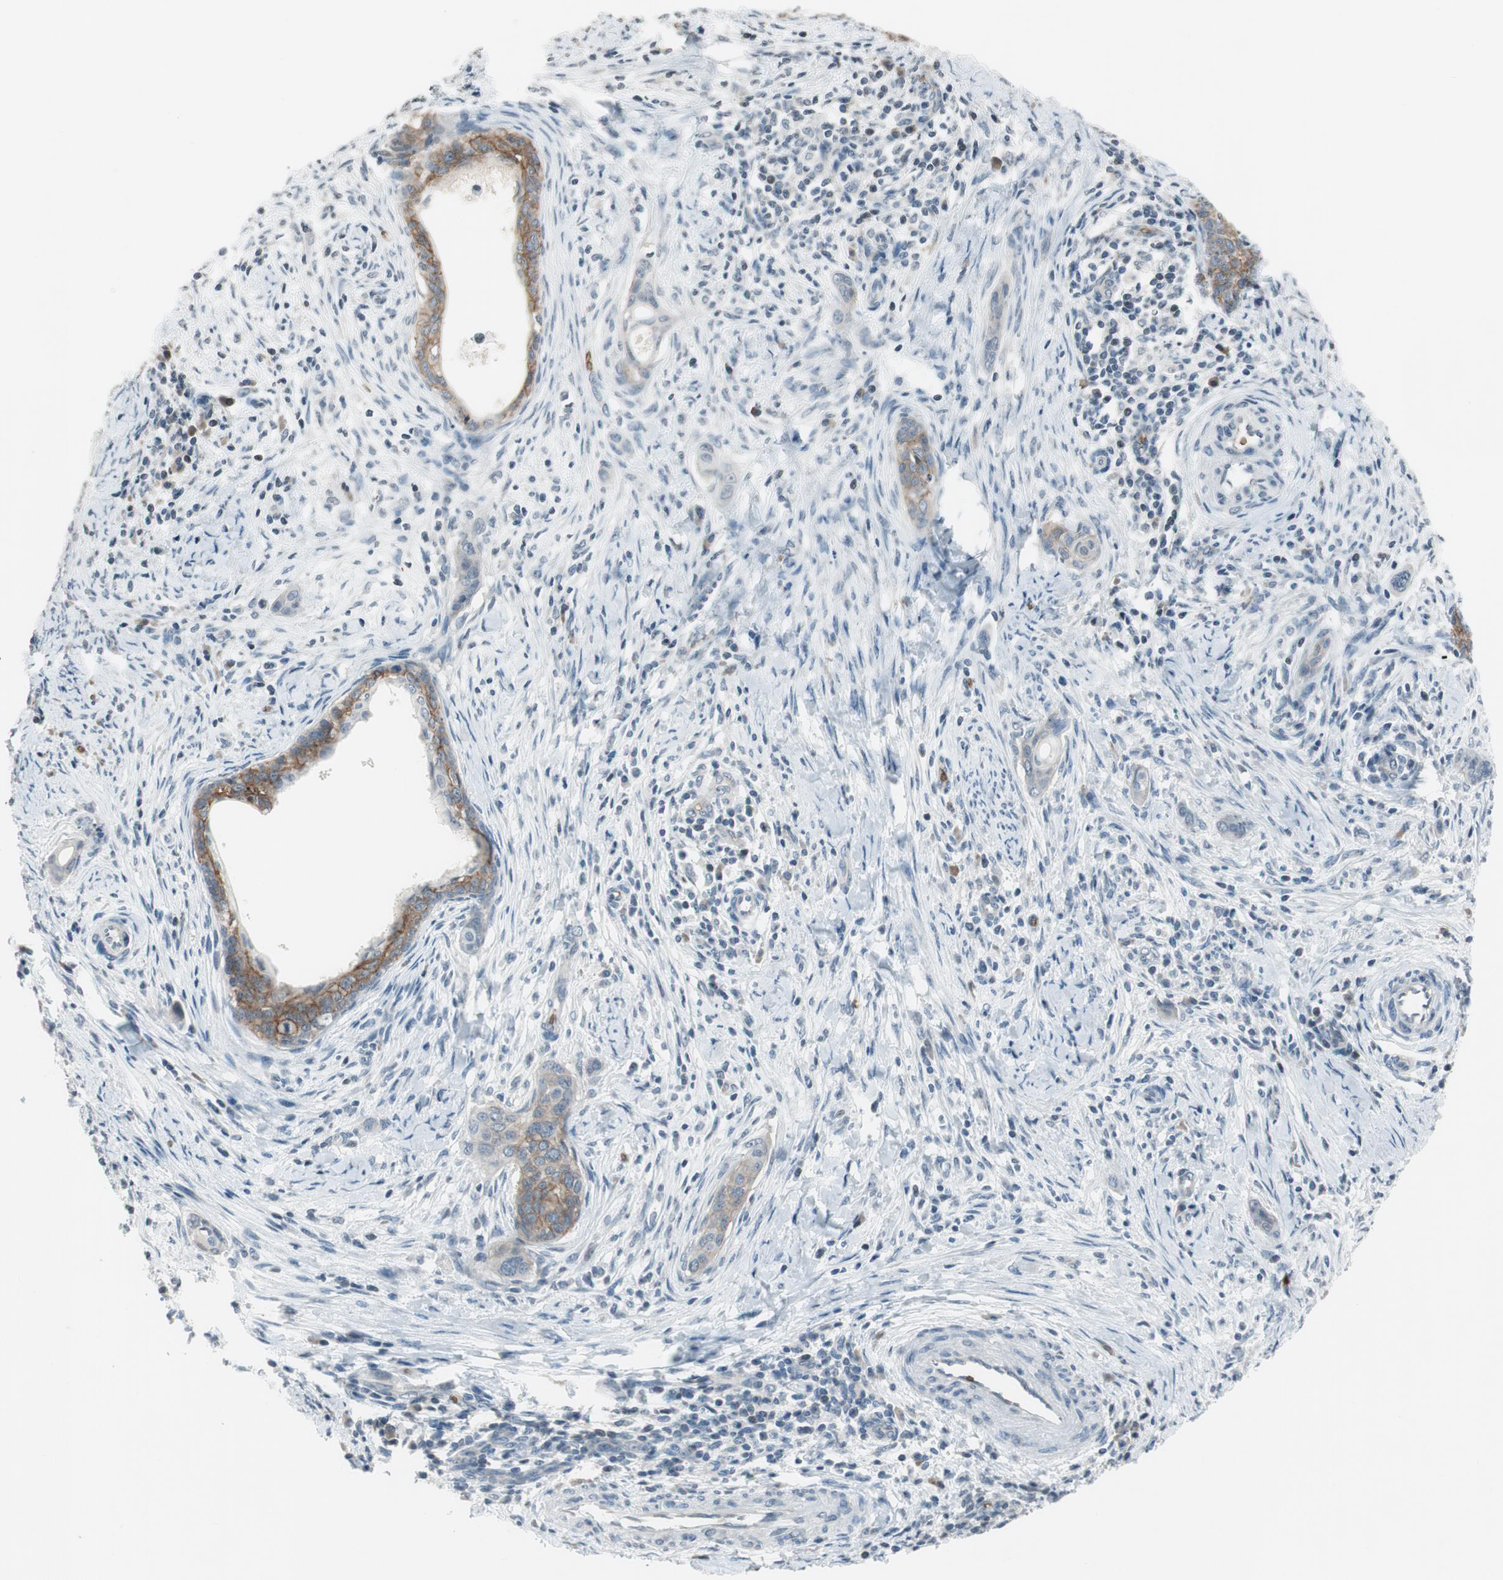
{"staining": {"intensity": "moderate", "quantity": ">75%", "location": "cytoplasmic/membranous"}, "tissue": "cervical cancer", "cell_type": "Tumor cells", "image_type": "cancer", "snomed": [{"axis": "morphology", "description": "Squamous cell carcinoma, NOS"}, {"axis": "topography", "description": "Cervix"}], "caption": "Cervical cancer (squamous cell carcinoma) stained for a protein displays moderate cytoplasmic/membranous positivity in tumor cells.", "gene": "GYPC", "patient": {"sex": "female", "age": 33}}